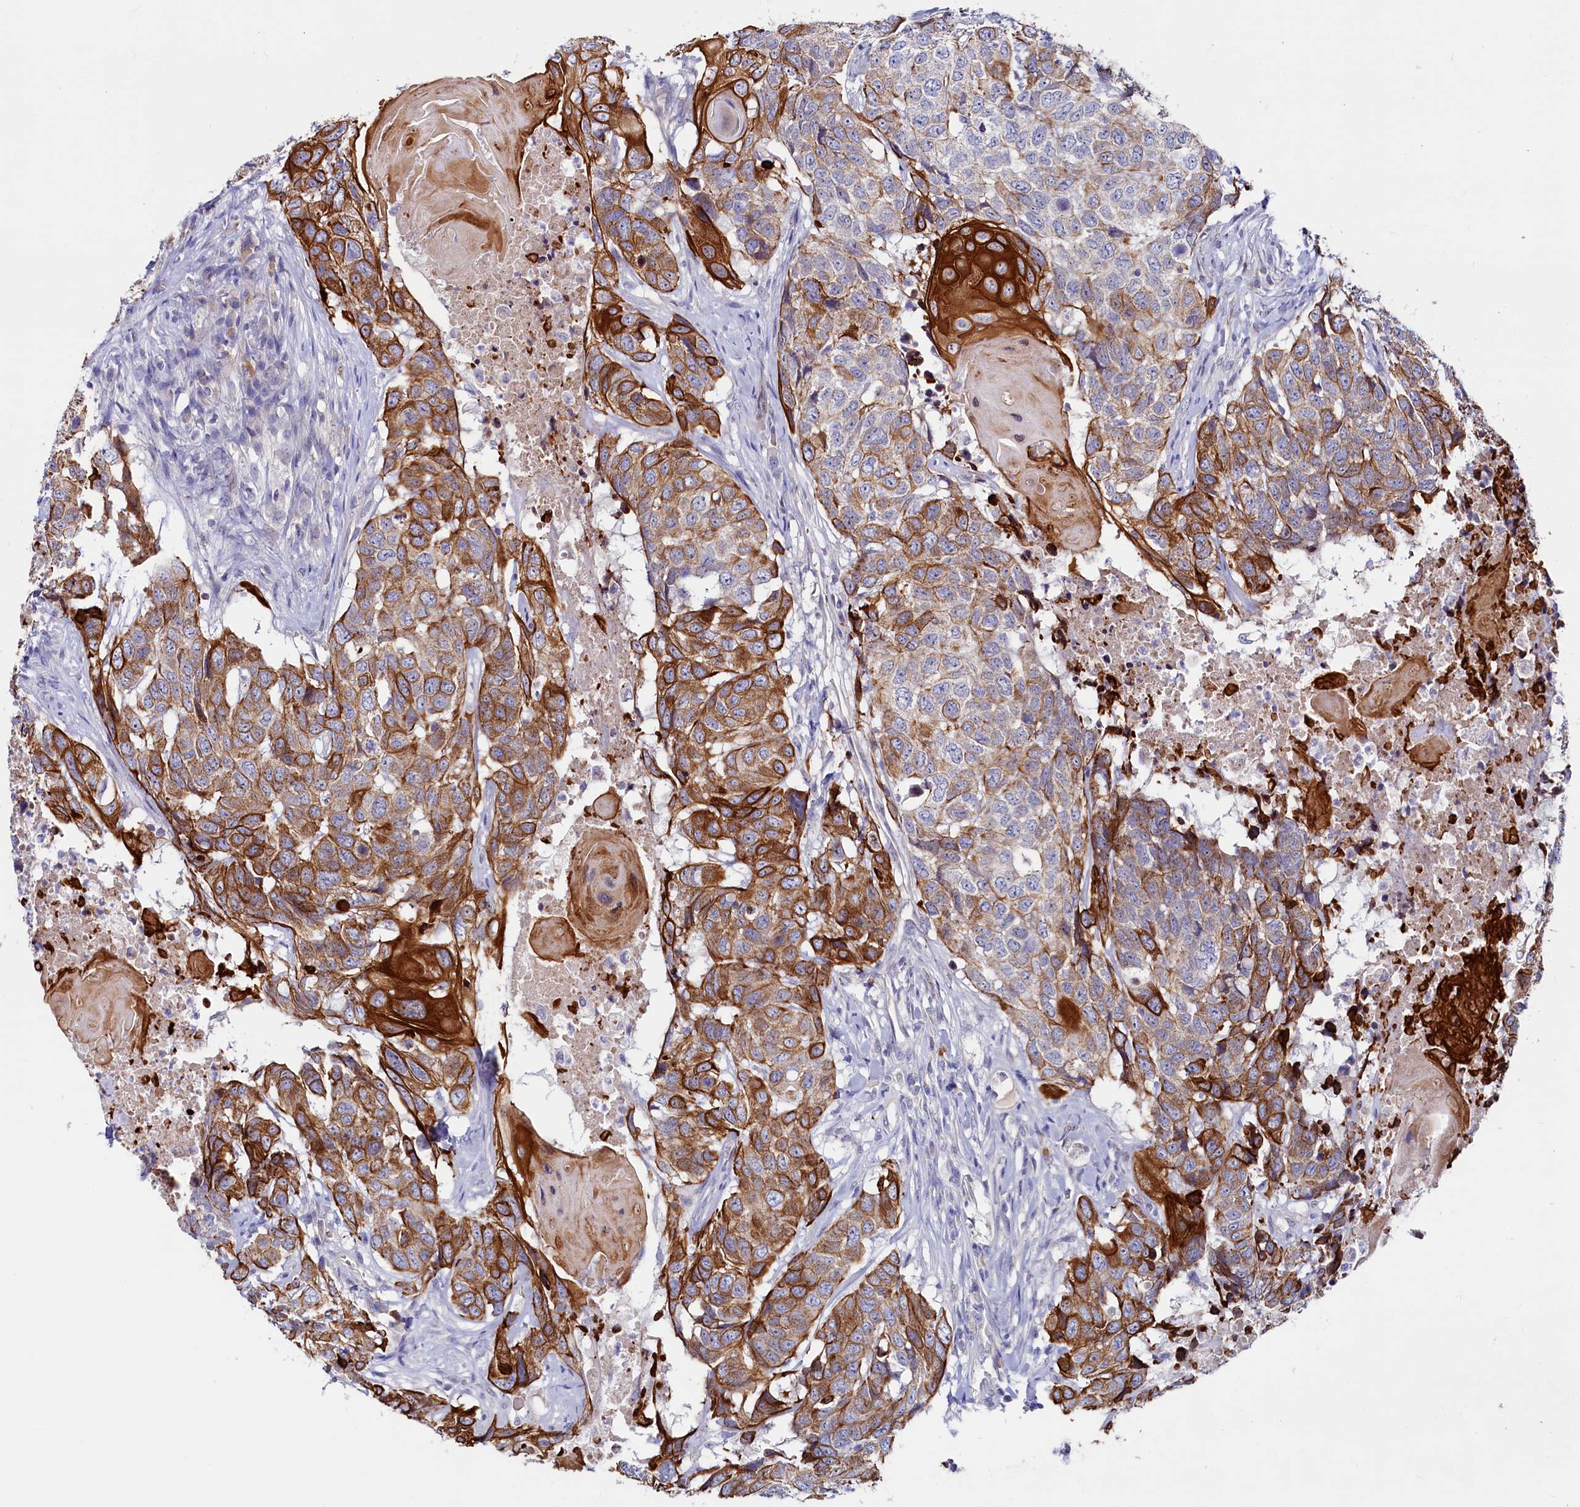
{"staining": {"intensity": "strong", "quantity": "25%-75%", "location": "cytoplasmic/membranous"}, "tissue": "head and neck cancer", "cell_type": "Tumor cells", "image_type": "cancer", "snomed": [{"axis": "morphology", "description": "Squamous cell carcinoma, NOS"}, {"axis": "topography", "description": "Head-Neck"}], "caption": "Head and neck cancer tissue reveals strong cytoplasmic/membranous staining in about 25%-75% of tumor cells The staining was performed using DAB (3,3'-diaminobenzidine), with brown indicating positive protein expression. Nuclei are stained blue with hematoxylin.", "gene": "ASTE1", "patient": {"sex": "male", "age": 66}}